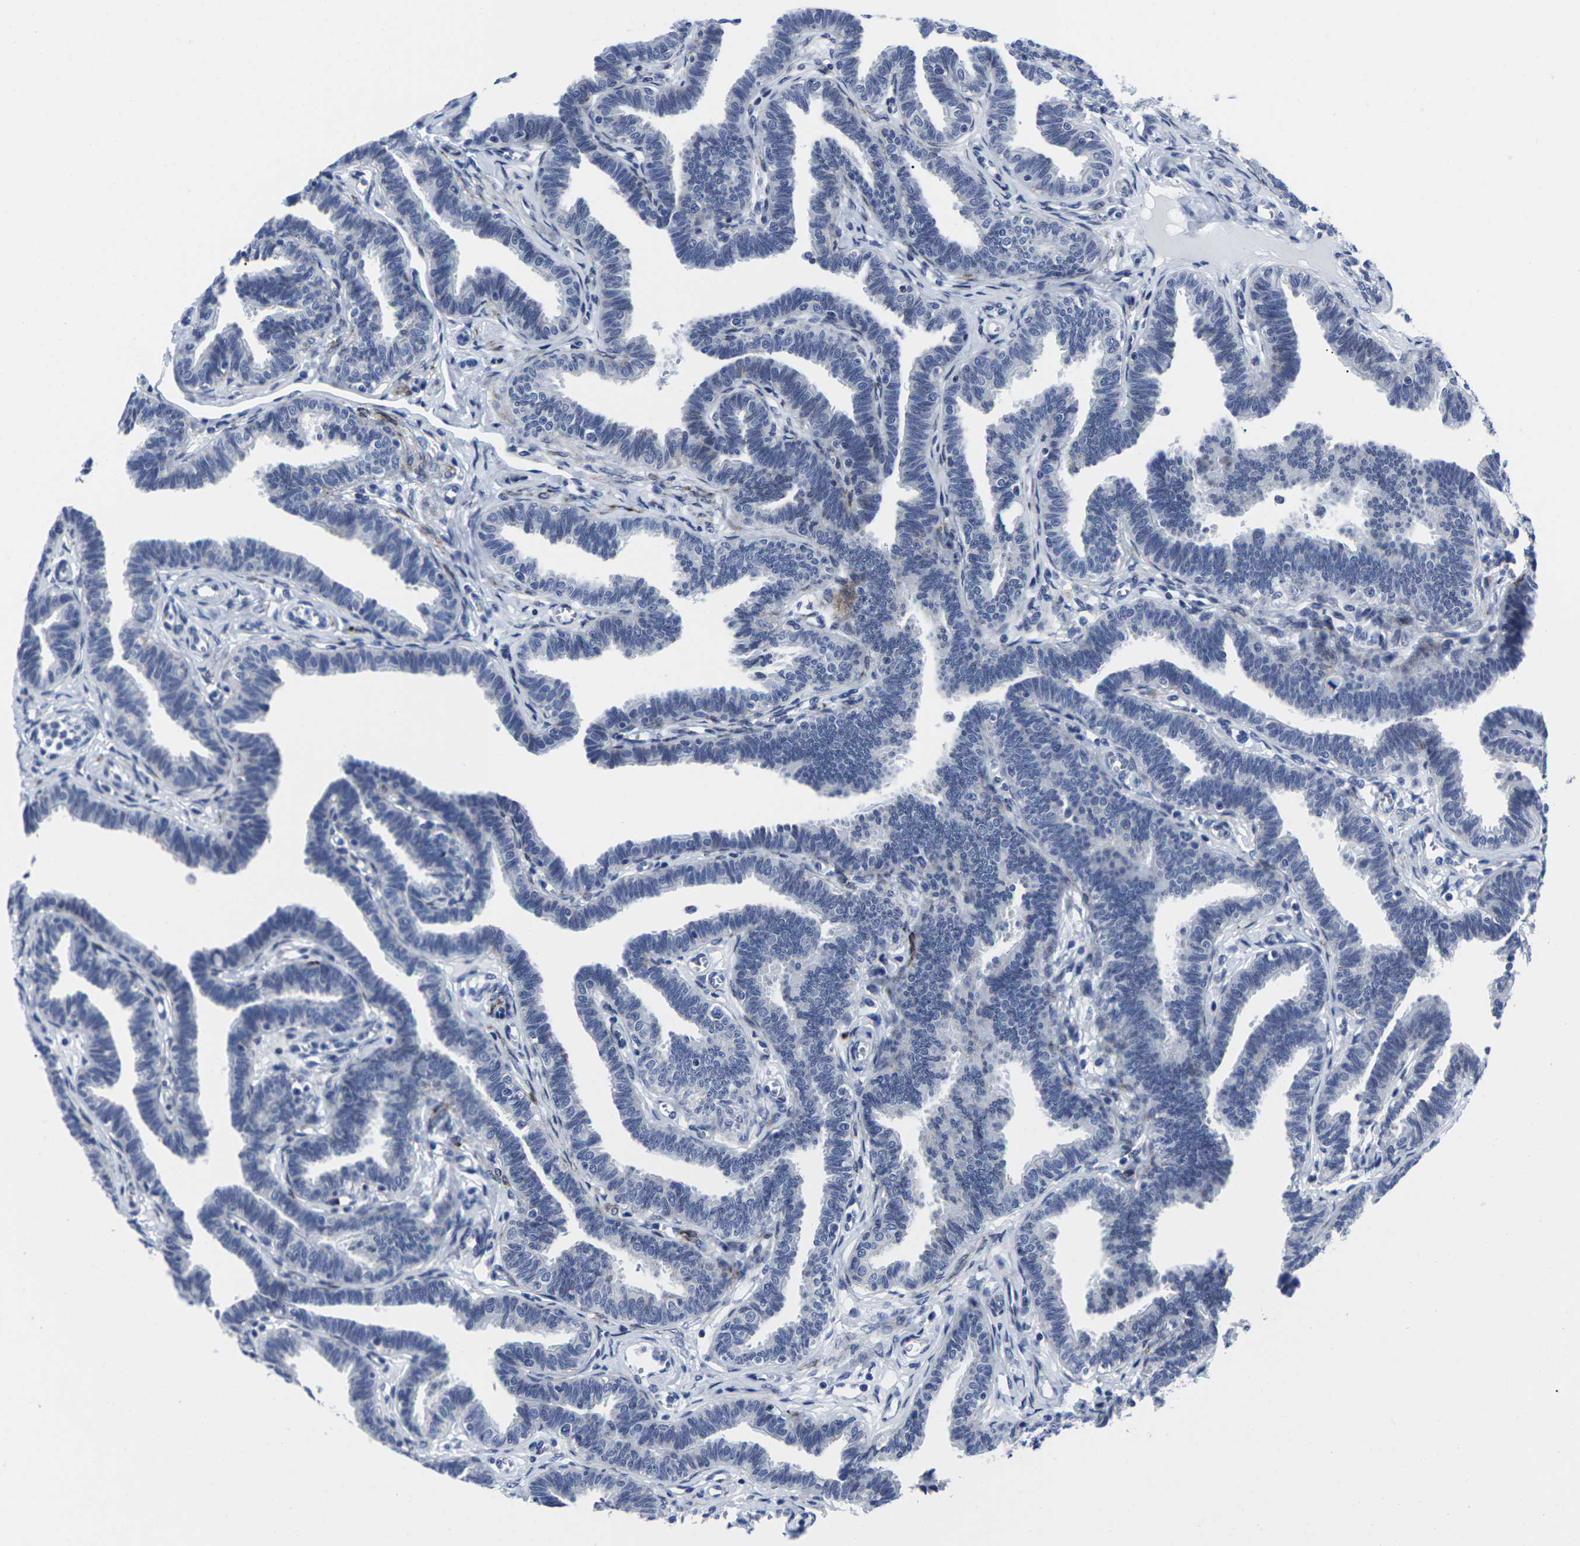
{"staining": {"intensity": "negative", "quantity": "none", "location": "none"}, "tissue": "fallopian tube", "cell_type": "Glandular cells", "image_type": "normal", "snomed": [{"axis": "morphology", "description": "Normal tissue, NOS"}, {"axis": "topography", "description": "Fallopian tube"}, {"axis": "topography", "description": "Ovary"}], "caption": "The immunohistochemistry (IHC) histopathology image has no significant positivity in glandular cells of fallopian tube.", "gene": "RPN1", "patient": {"sex": "female", "age": 23}}